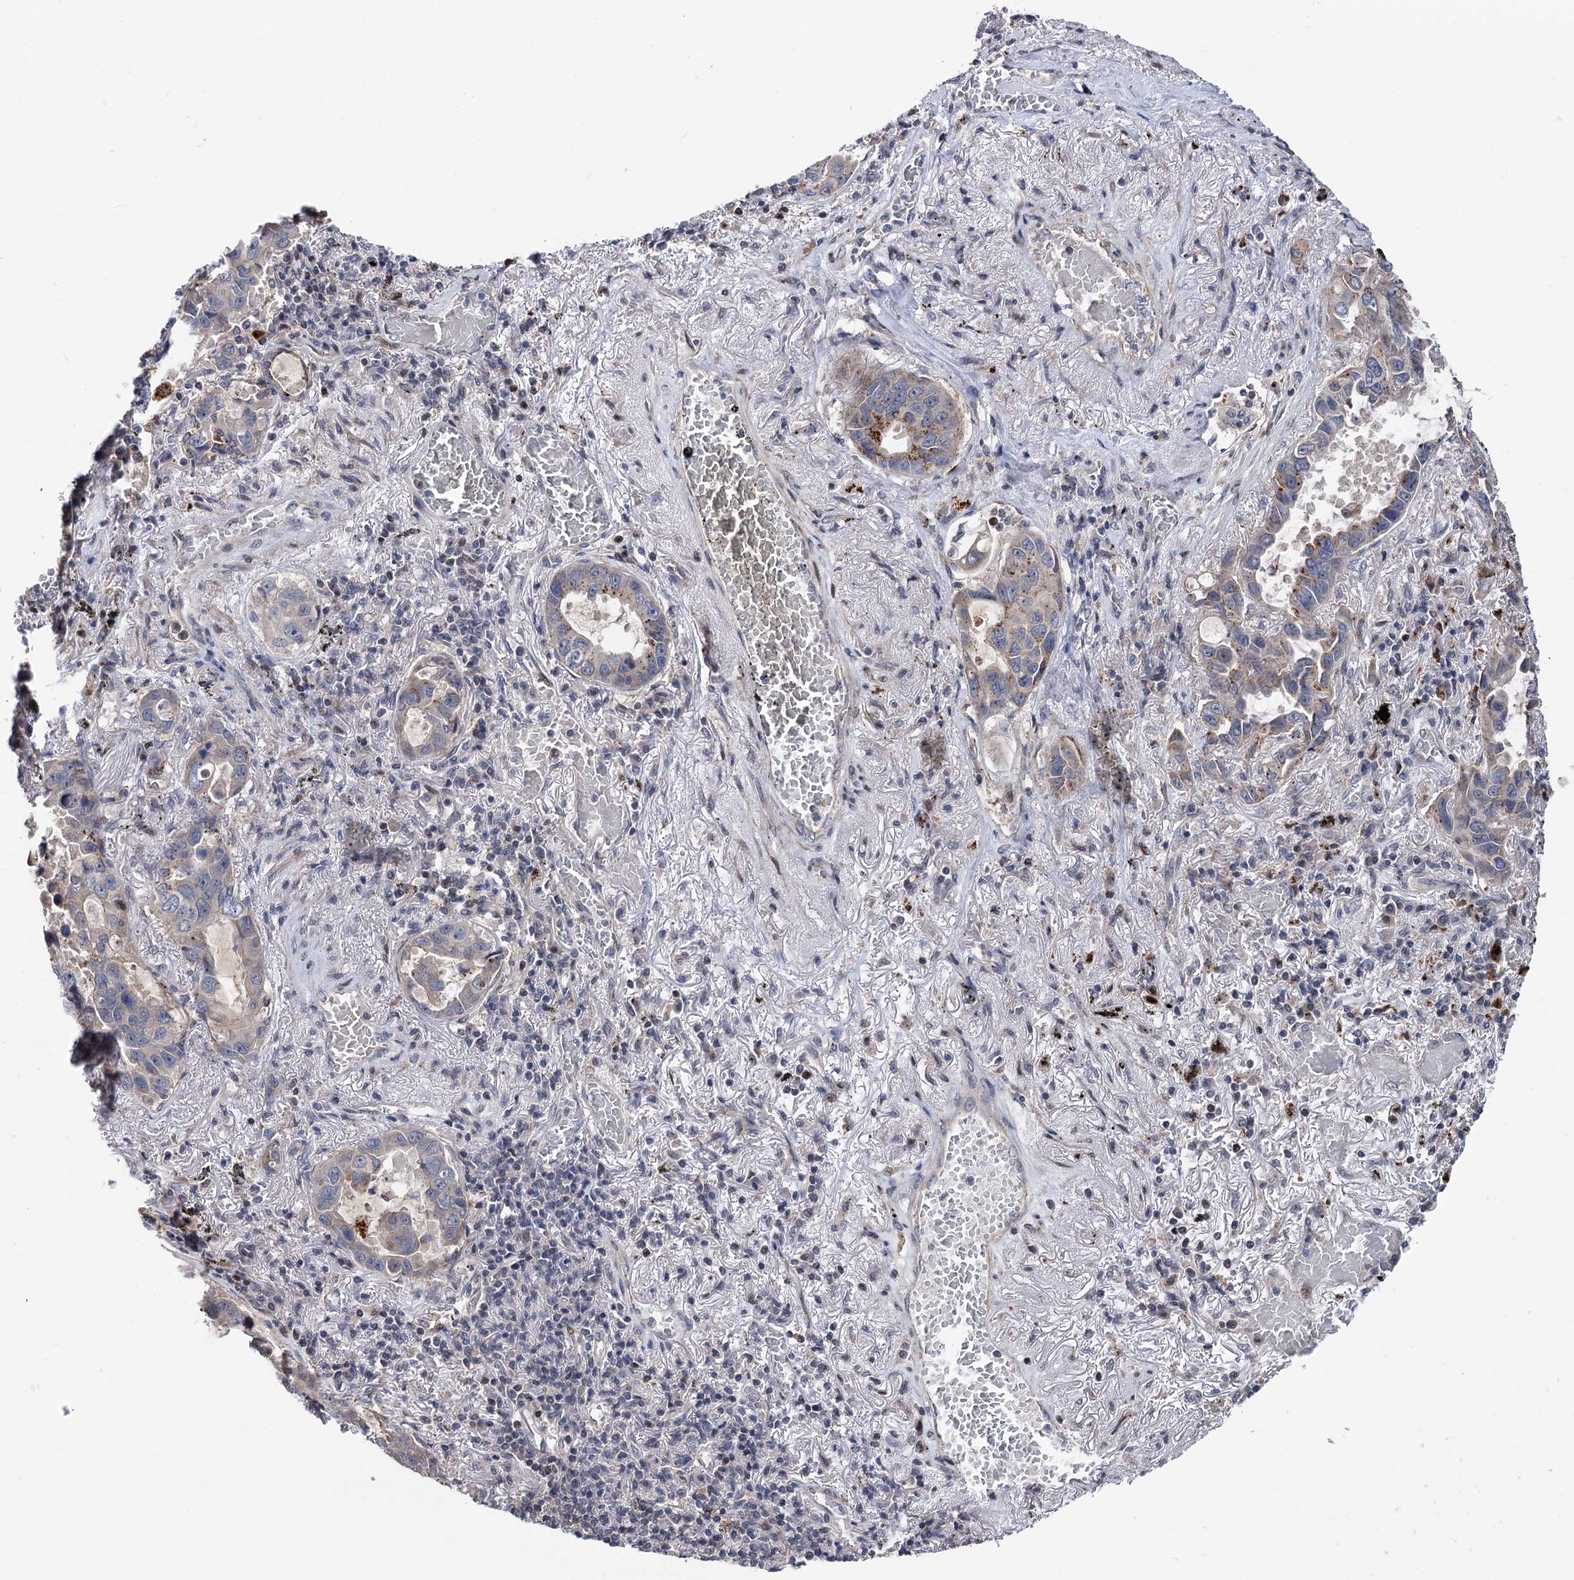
{"staining": {"intensity": "moderate", "quantity": "<25%", "location": "cytoplasmic/membranous"}, "tissue": "lung cancer", "cell_type": "Tumor cells", "image_type": "cancer", "snomed": [{"axis": "morphology", "description": "Adenocarcinoma, NOS"}, {"axis": "topography", "description": "Lung"}], "caption": "The image displays immunohistochemical staining of lung cancer (adenocarcinoma). There is moderate cytoplasmic/membranous positivity is present in approximately <25% of tumor cells. (brown staining indicates protein expression, while blue staining denotes nuclei).", "gene": "UBR1", "patient": {"sex": "male", "age": 64}}